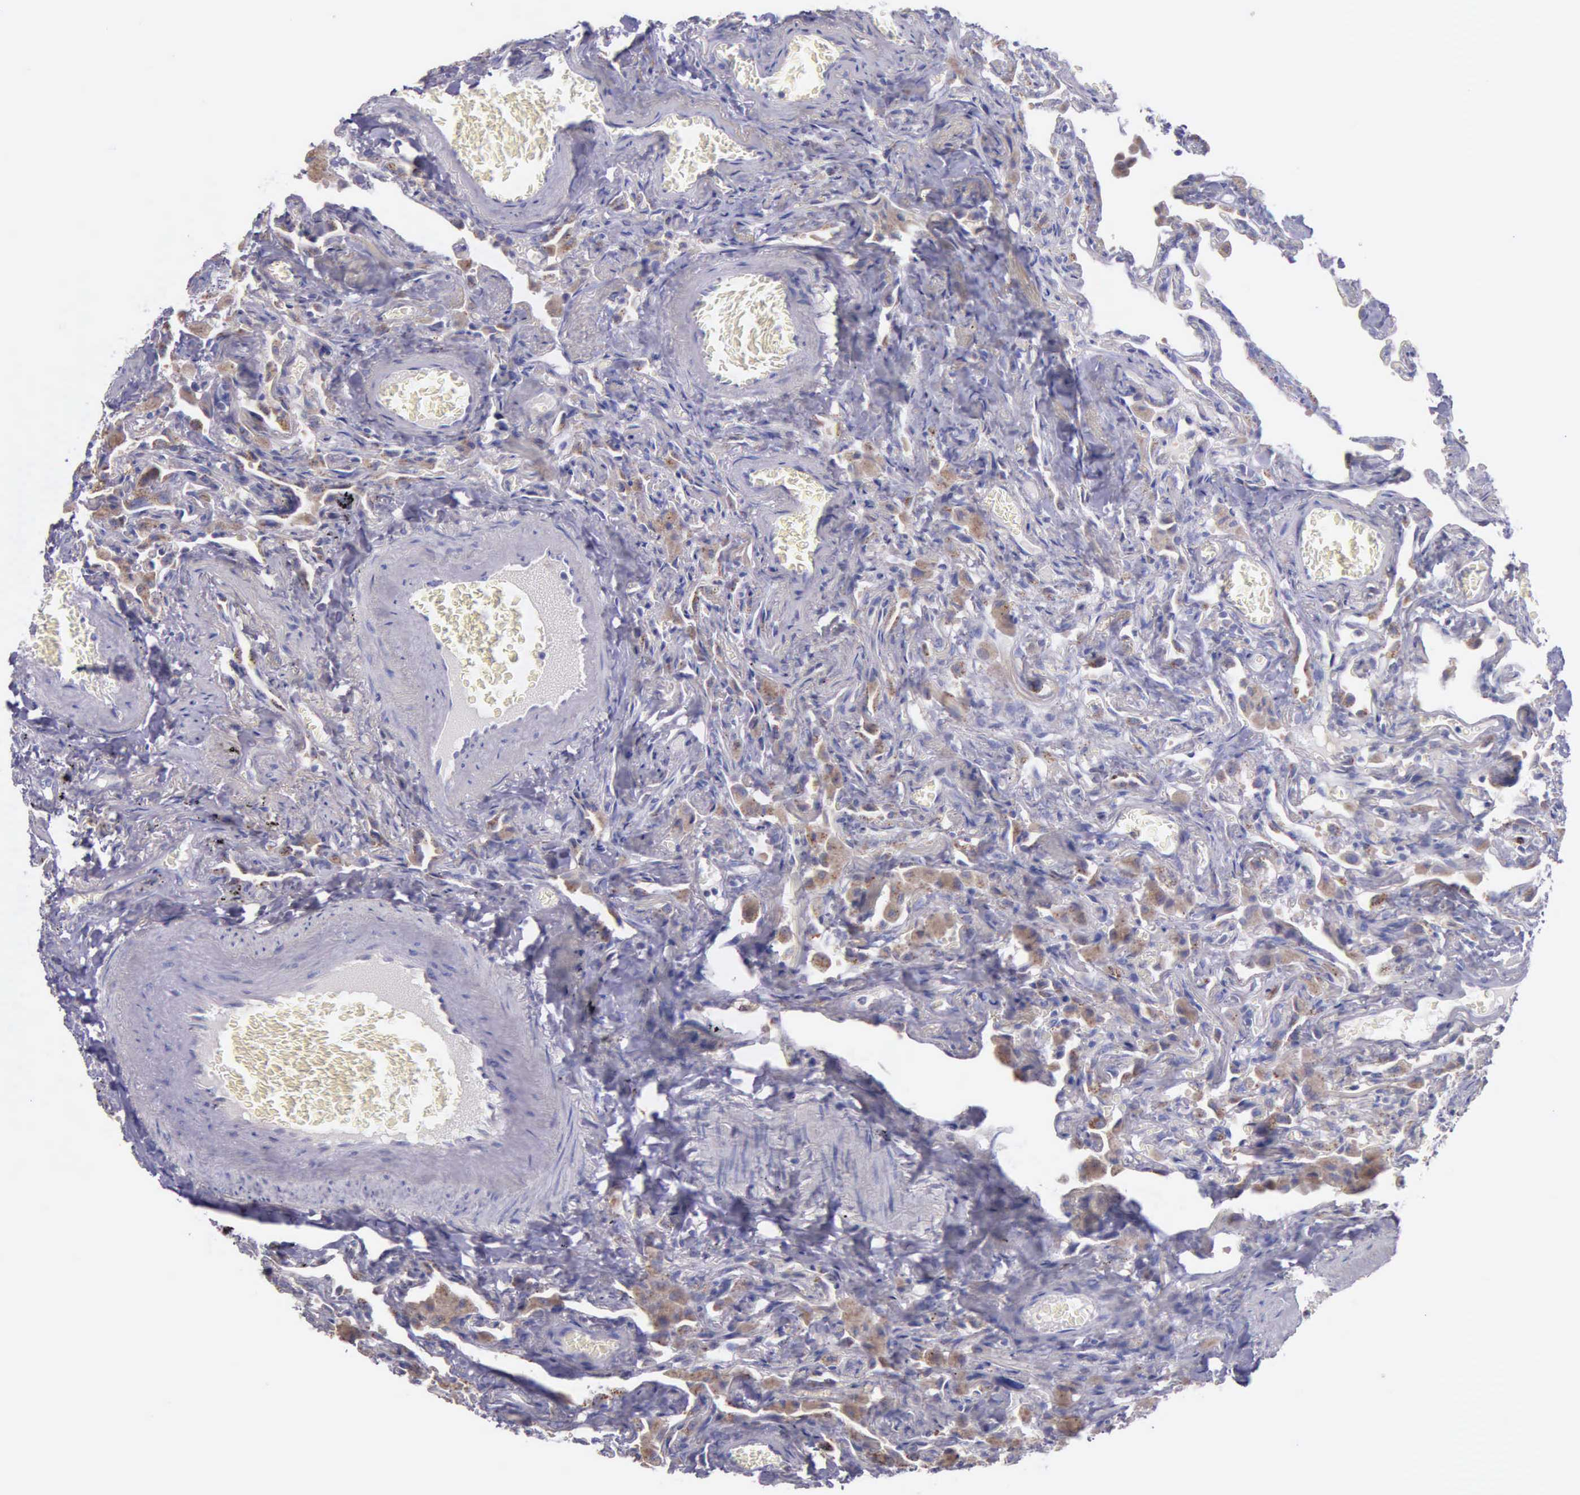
{"staining": {"intensity": "negative", "quantity": "none", "location": "none"}, "tissue": "lung", "cell_type": "Alveolar cells", "image_type": "normal", "snomed": [{"axis": "morphology", "description": "Normal tissue, NOS"}, {"axis": "topography", "description": "Lung"}], "caption": "The IHC micrograph has no significant staining in alveolar cells of lung. (DAB (3,3'-diaminobenzidine) IHC with hematoxylin counter stain).", "gene": "CTAGE15", "patient": {"sex": "male", "age": 73}}